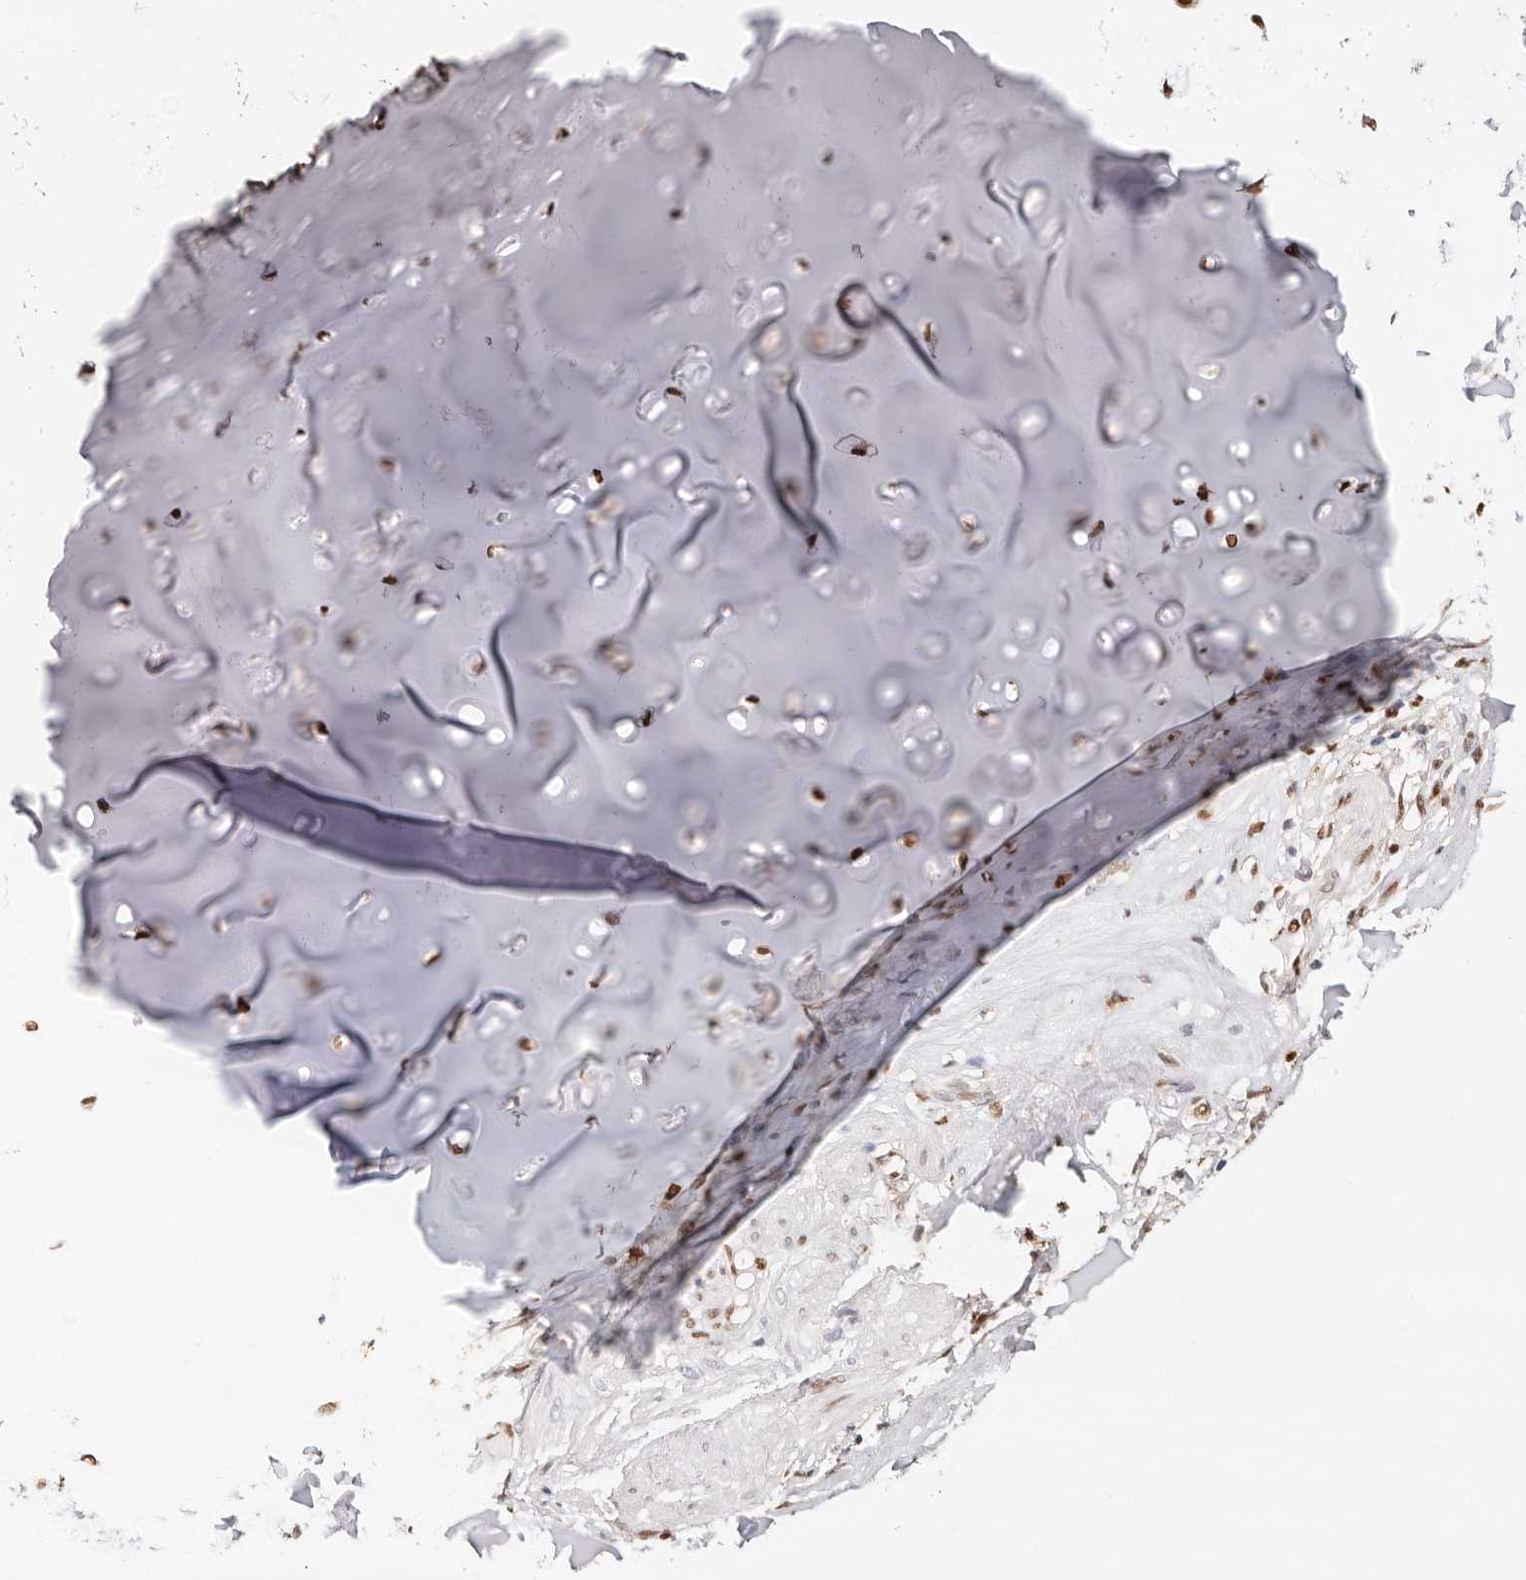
{"staining": {"intensity": "moderate", "quantity": ">75%", "location": "nuclear"}, "tissue": "adipose tissue", "cell_type": "Adipocytes", "image_type": "normal", "snomed": [{"axis": "morphology", "description": "Normal tissue, NOS"}, {"axis": "morphology", "description": "Basal cell carcinoma"}, {"axis": "topography", "description": "Cartilage tissue"}, {"axis": "topography", "description": "Nasopharynx"}, {"axis": "topography", "description": "Oral tissue"}], "caption": "IHC (DAB (3,3'-diaminobenzidine)) staining of benign human adipose tissue exhibits moderate nuclear protein positivity in approximately >75% of adipocytes. The staining was performed using DAB, with brown indicating positive protein expression. Nuclei are stained blue with hematoxylin.", "gene": "TKT", "patient": {"sex": "female", "age": 77}}